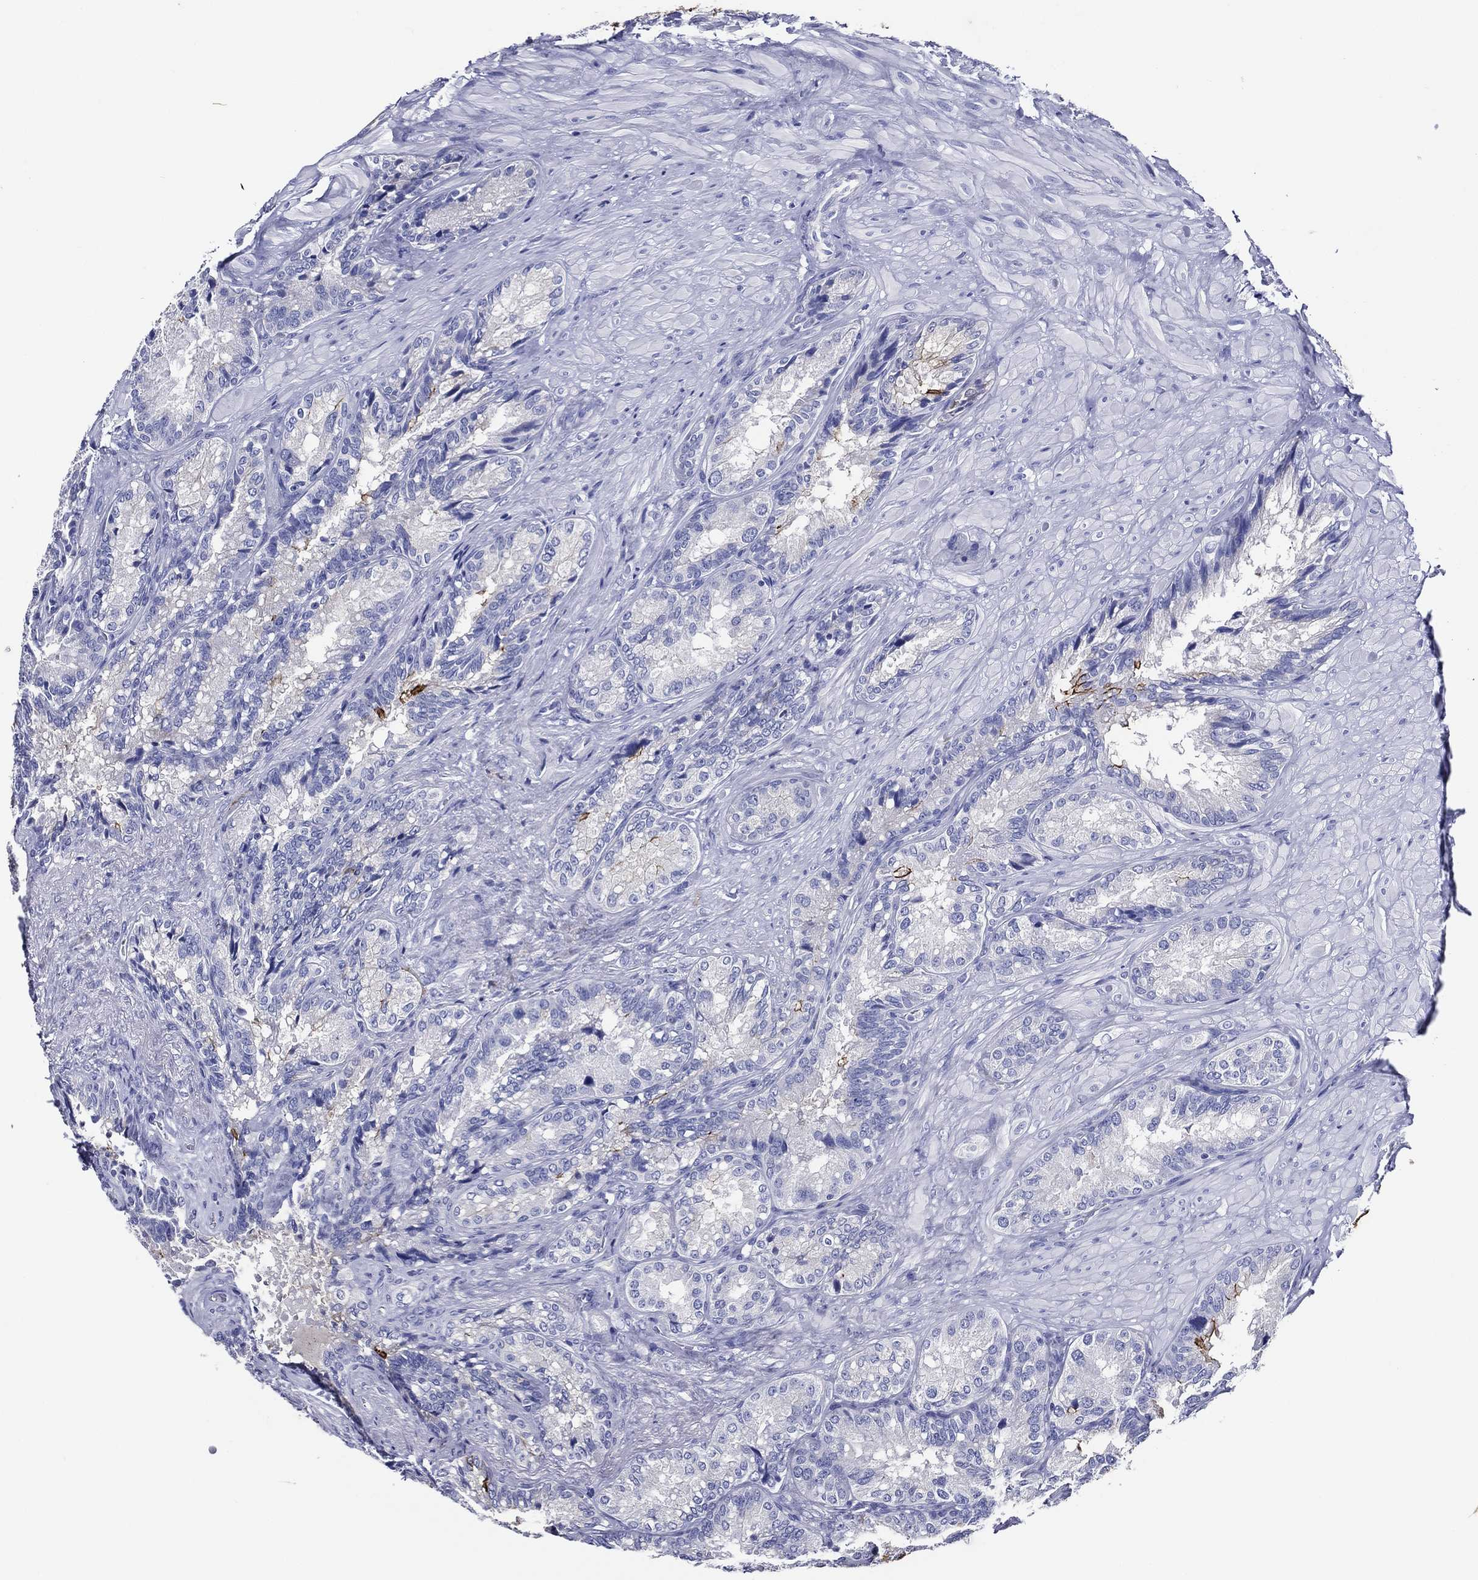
{"staining": {"intensity": "strong", "quantity": "<25%", "location": "cytoplasmic/membranous"}, "tissue": "seminal vesicle", "cell_type": "Glandular cells", "image_type": "normal", "snomed": [{"axis": "morphology", "description": "Normal tissue, NOS"}, {"axis": "topography", "description": "Seminal veicle"}], "caption": "Human seminal vesicle stained for a protein (brown) shows strong cytoplasmic/membranous positive expression in about <25% of glandular cells.", "gene": "ACE2", "patient": {"sex": "male", "age": 68}}